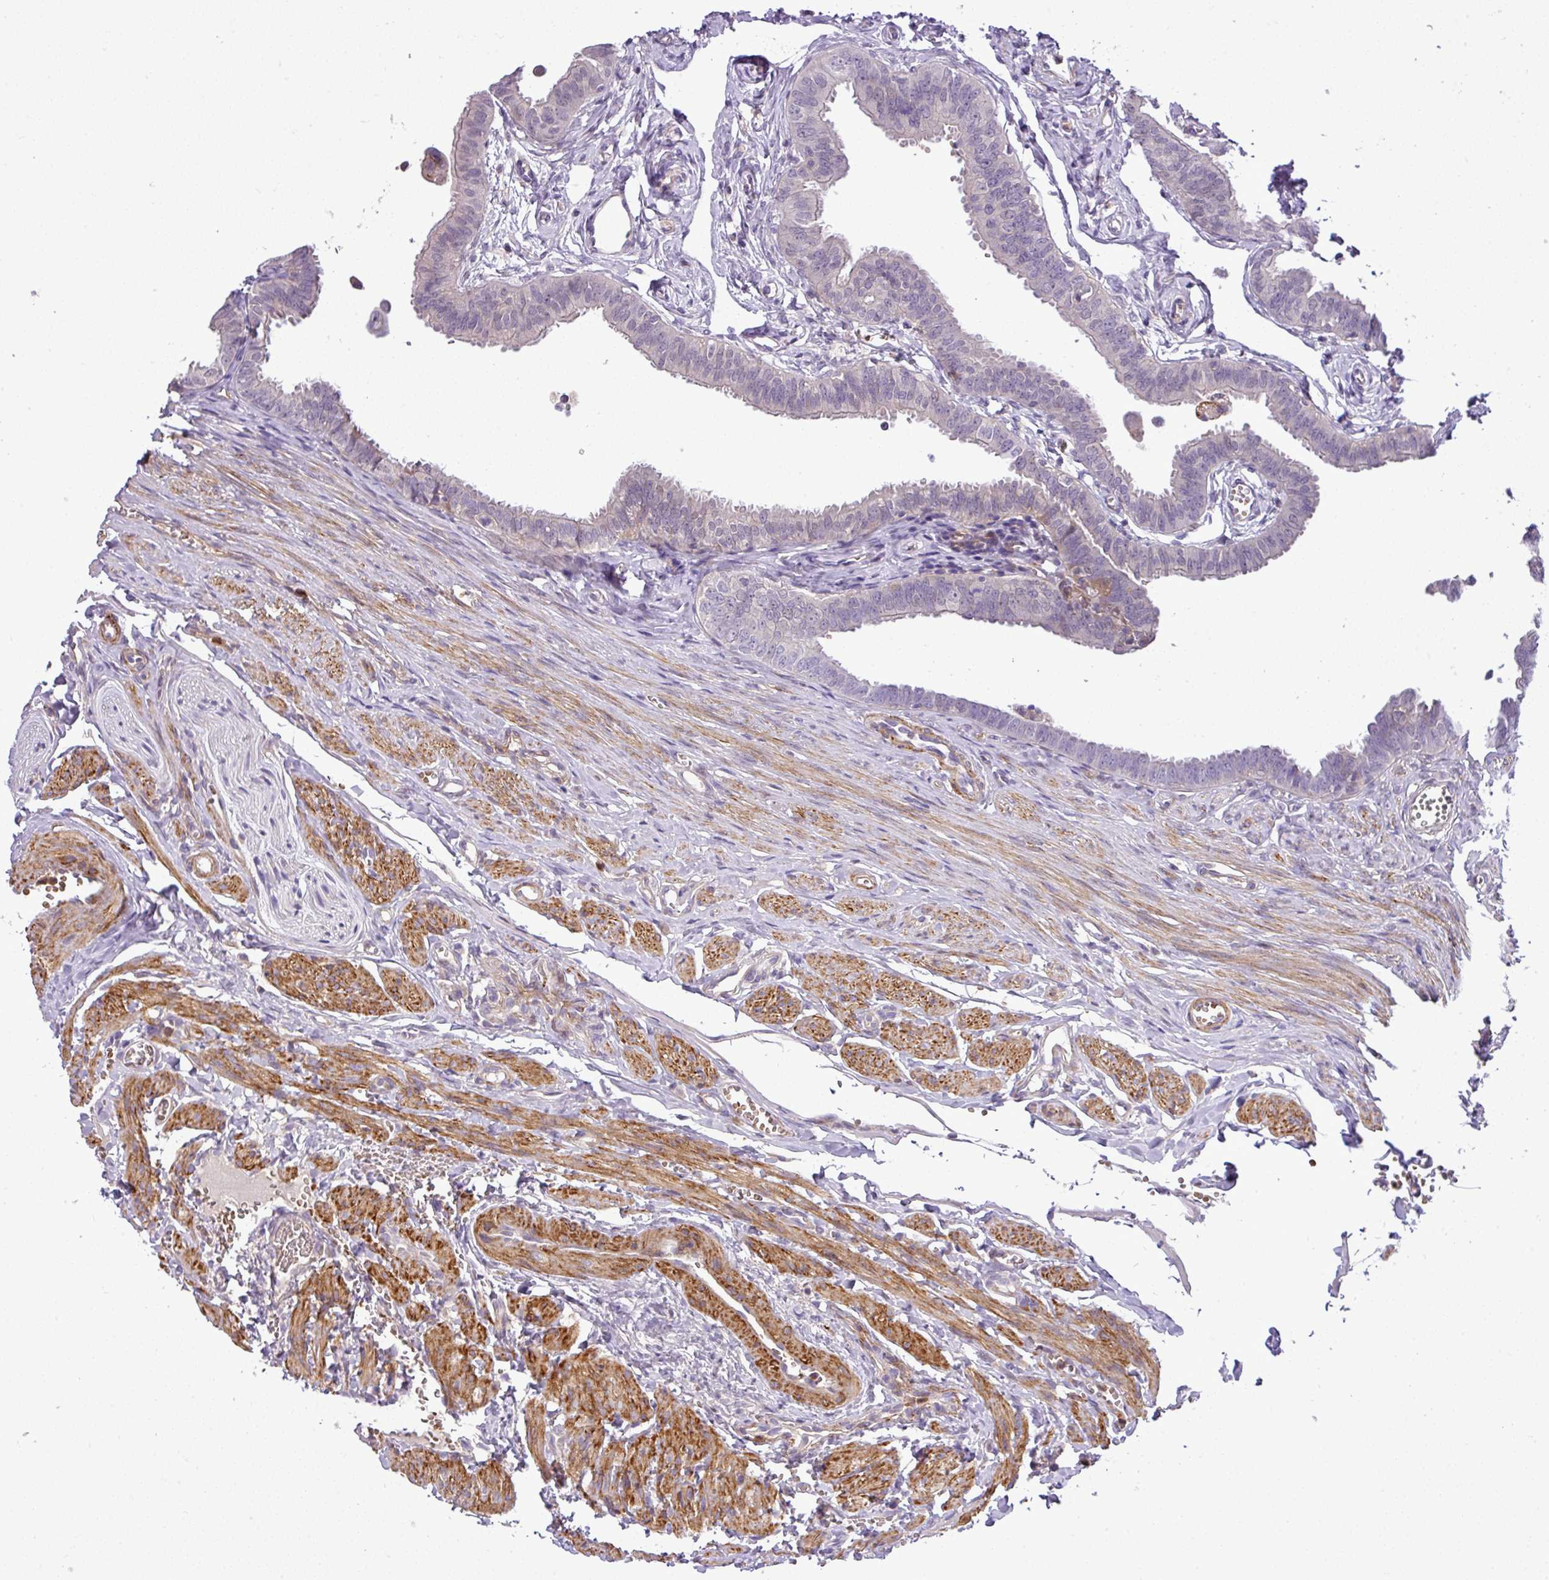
{"staining": {"intensity": "negative", "quantity": "none", "location": "none"}, "tissue": "fallopian tube", "cell_type": "Glandular cells", "image_type": "normal", "snomed": [{"axis": "morphology", "description": "Normal tissue, NOS"}, {"axis": "morphology", "description": "Carcinoma, NOS"}, {"axis": "topography", "description": "Fallopian tube"}, {"axis": "topography", "description": "Ovary"}], "caption": "There is no significant positivity in glandular cells of fallopian tube. (Brightfield microscopy of DAB (3,3'-diaminobenzidine) immunohistochemistry (IHC) at high magnification).", "gene": "NBEAL2", "patient": {"sex": "female", "age": 59}}